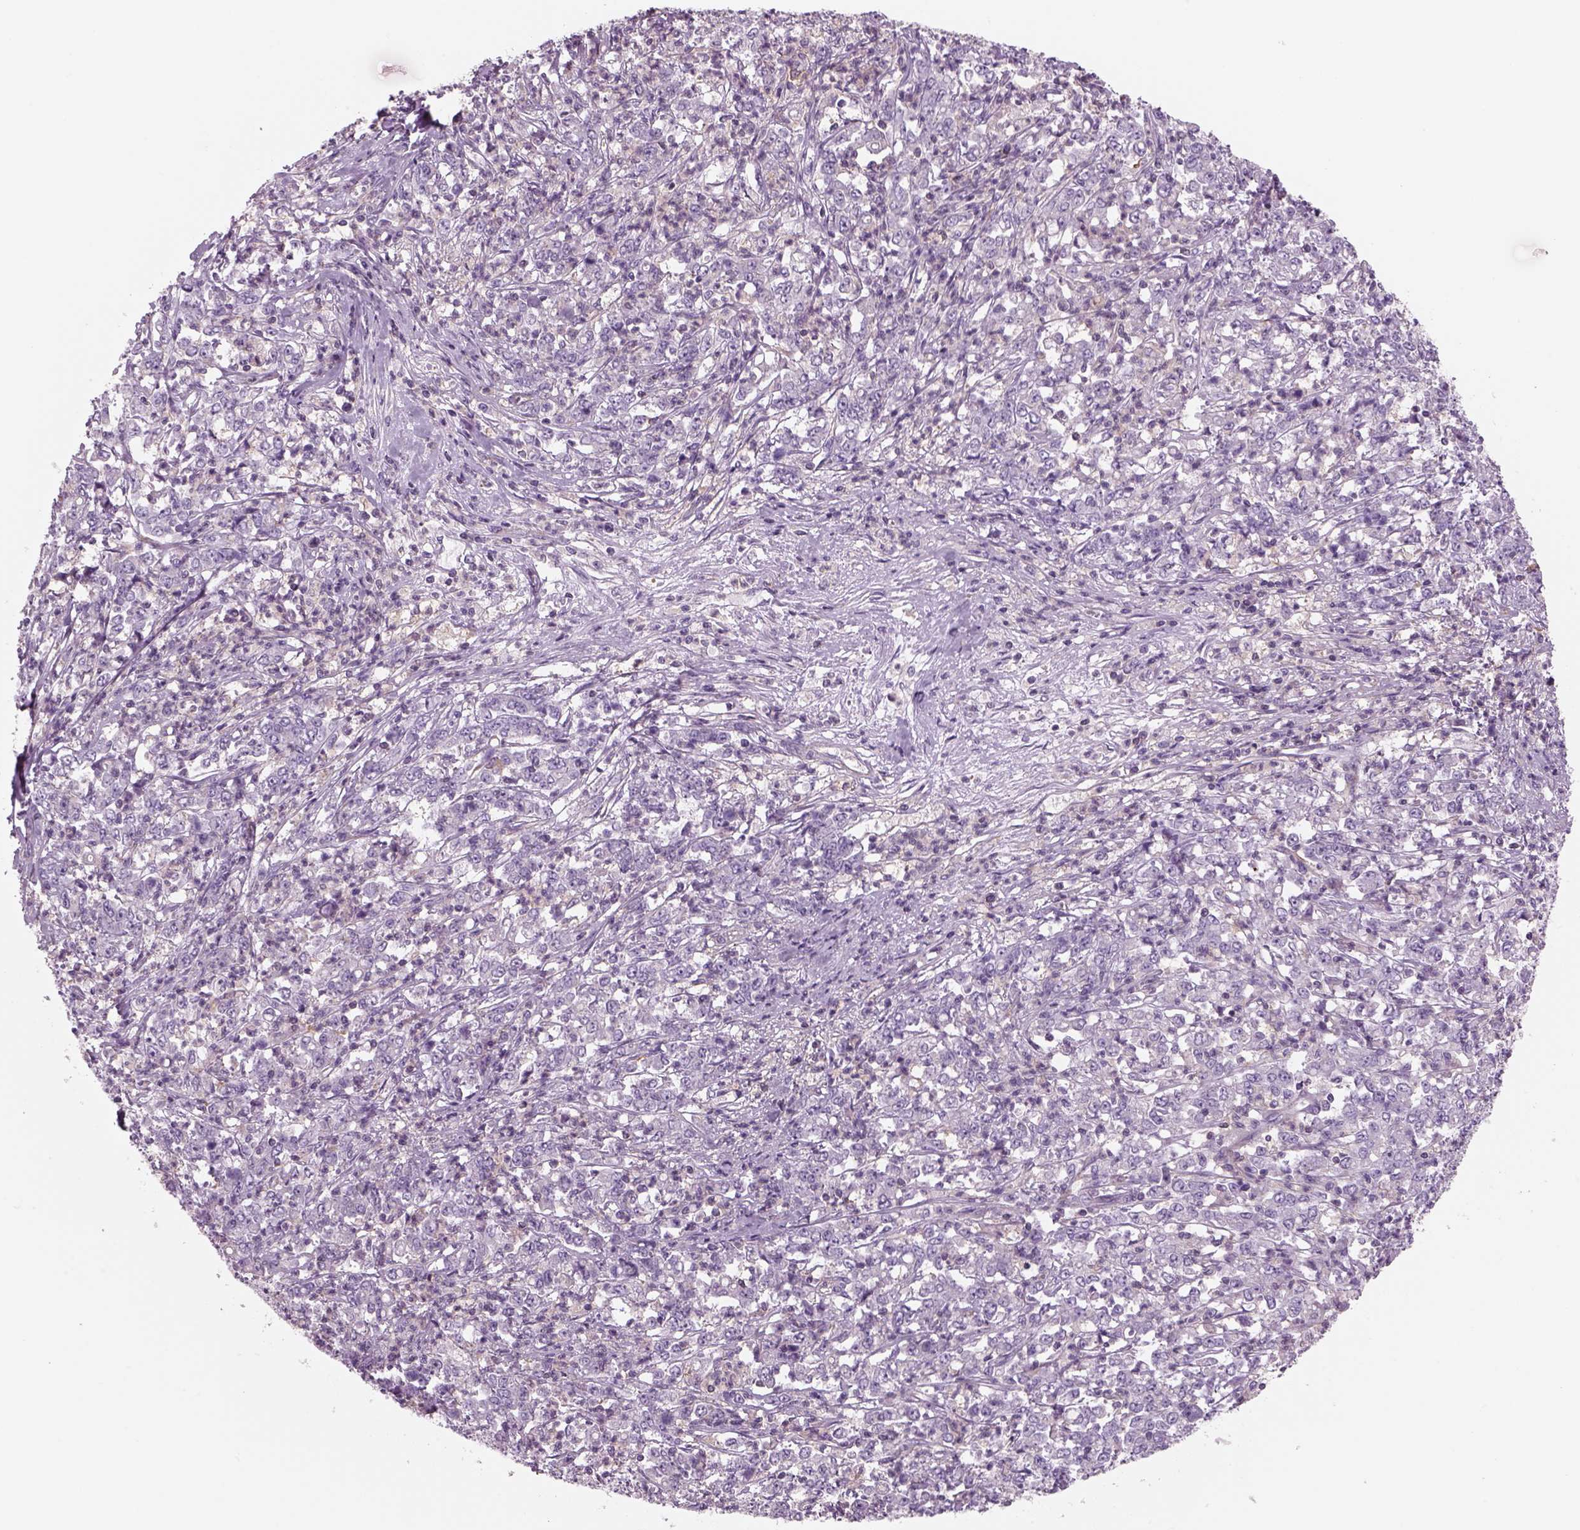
{"staining": {"intensity": "negative", "quantity": "none", "location": "none"}, "tissue": "stomach cancer", "cell_type": "Tumor cells", "image_type": "cancer", "snomed": [{"axis": "morphology", "description": "Adenocarcinoma, NOS"}, {"axis": "topography", "description": "Stomach, lower"}], "caption": "The IHC image has no significant staining in tumor cells of stomach cancer (adenocarcinoma) tissue.", "gene": "SLC1A7", "patient": {"sex": "female", "age": 71}}